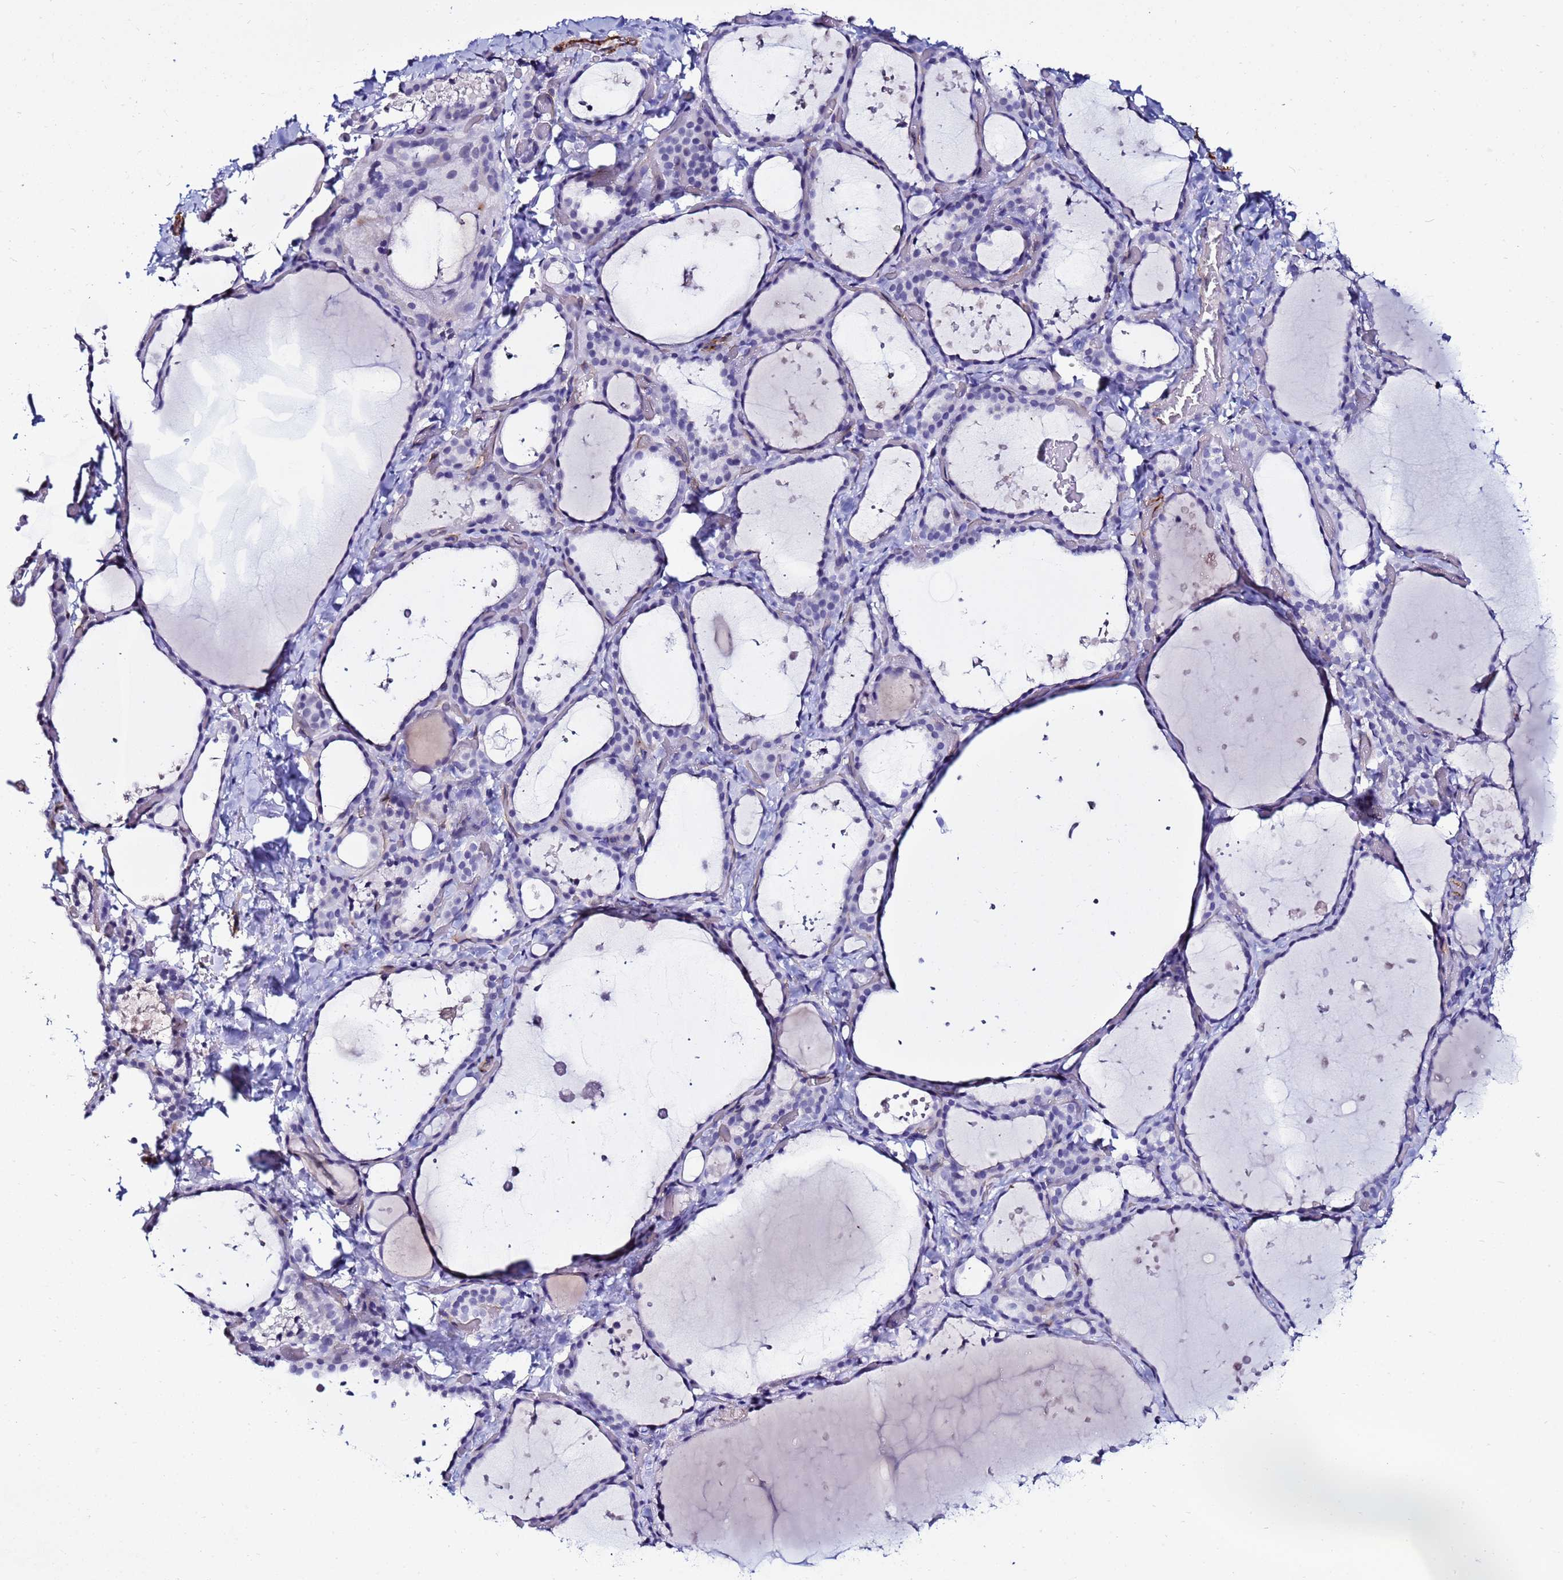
{"staining": {"intensity": "negative", "quantity": "none", "location": "none"}, "tissue": "thyroid gland", "cell_type": "Glandular cells", "image_type": "normal", "snomed": [{"axis": "morphology", "description": "Normal tissue, NOS"}, {"axis": "topography", "description": "Thyroid gland"}], "caption": "Immunohistochemical staining of normal thyroid gland shows no significant expression in glandular cells.", "gene": "DEFB104A", "patient": {"sex": "female", "age": 44}}